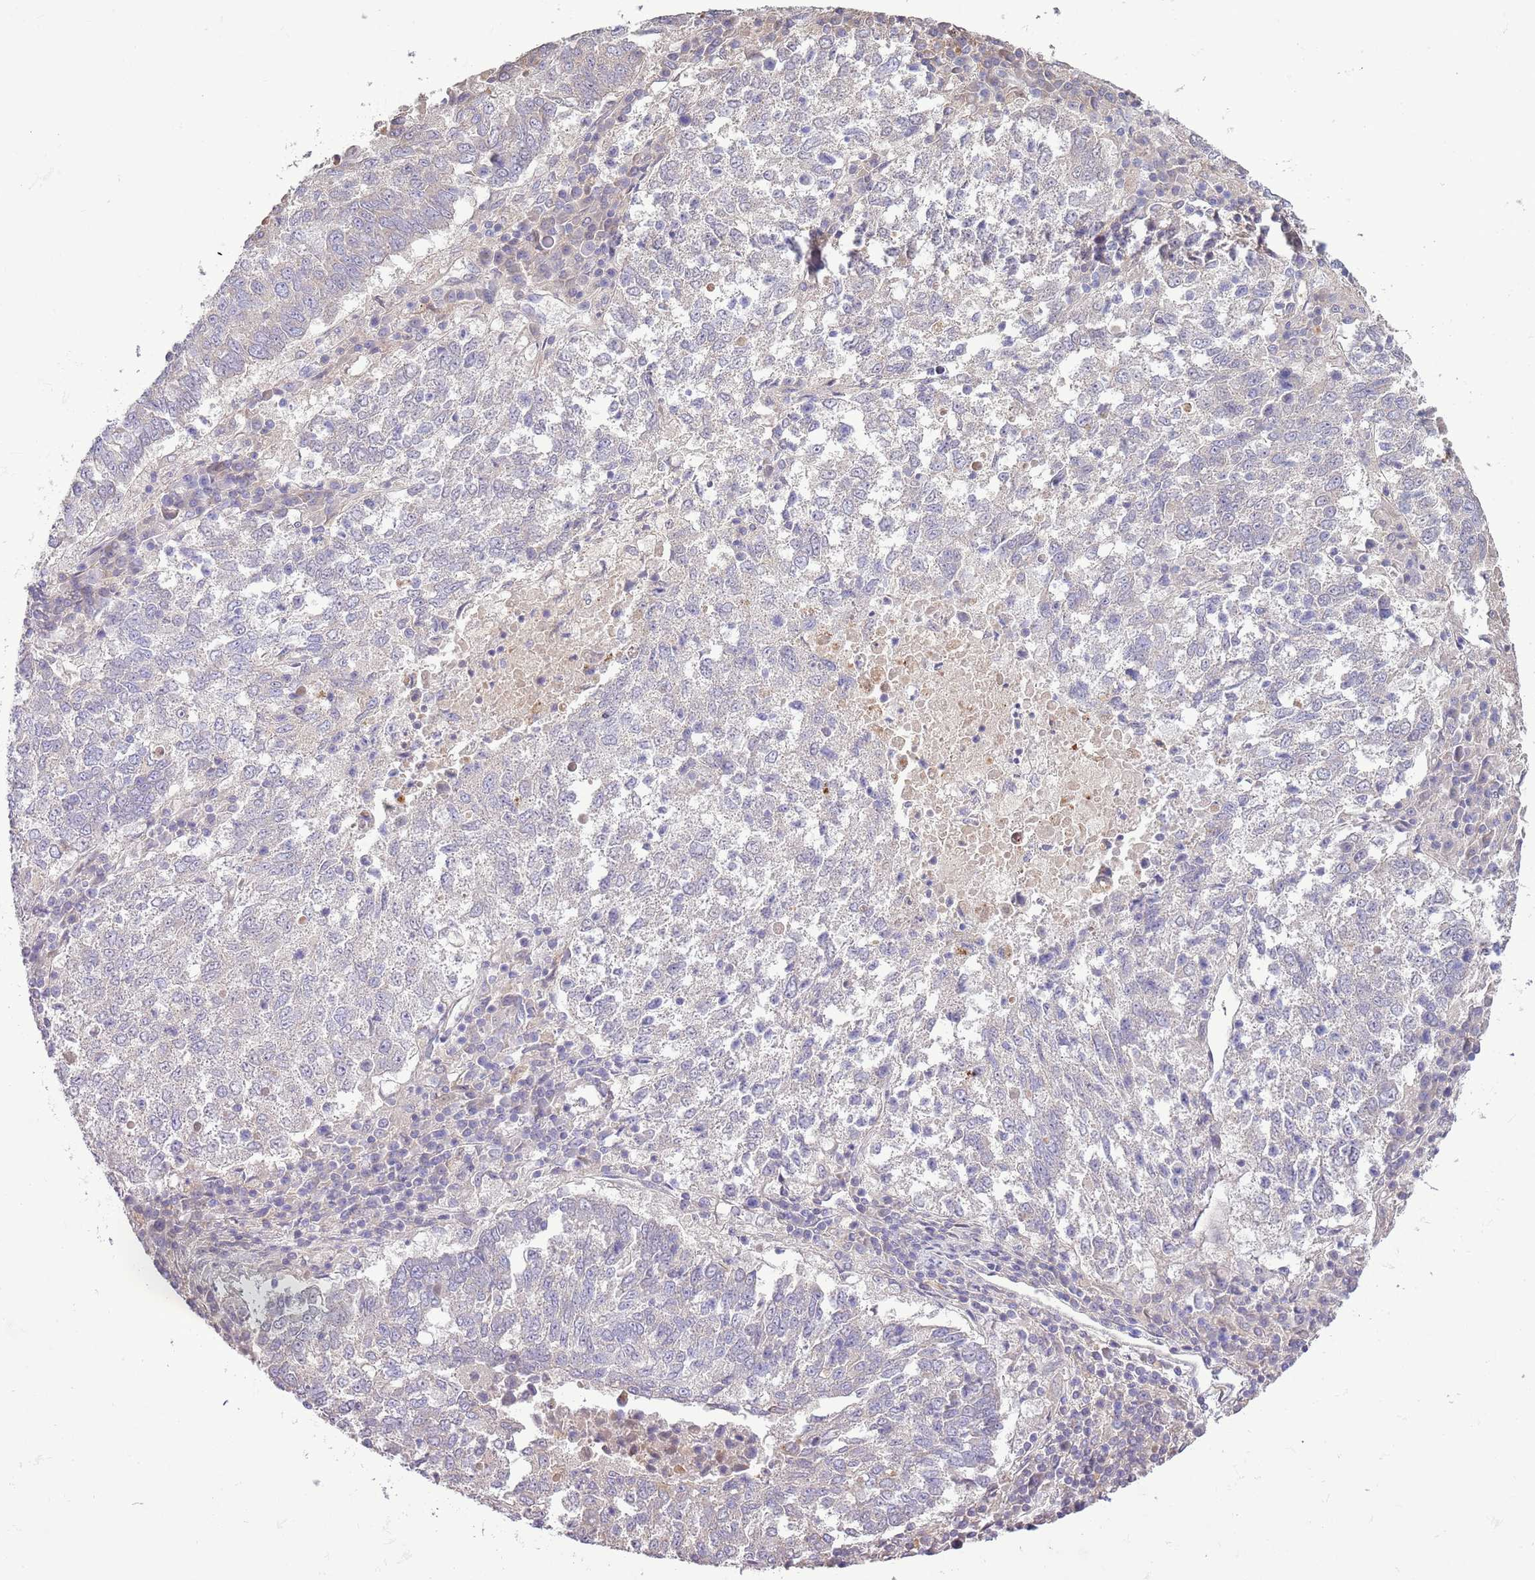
{"staining": {"intensity": "negative", "quantity": "none", "location": "none"}, "tissue": "lung cancer", "cell_type": "Tumor cells", "image_type": "cancer", "snomed": [{"axis": "morphology", "description": "Squamous cell carcinoma, NOS"}, {"axis": "topography", "description": "Lung"}], "caption": "Image shows no protein expression in tumor cells of lung cancer (squamous cell carcinoma) tissue.", "gene": "ABHD17C", "patient": {"sex": "male", "age": 73}}